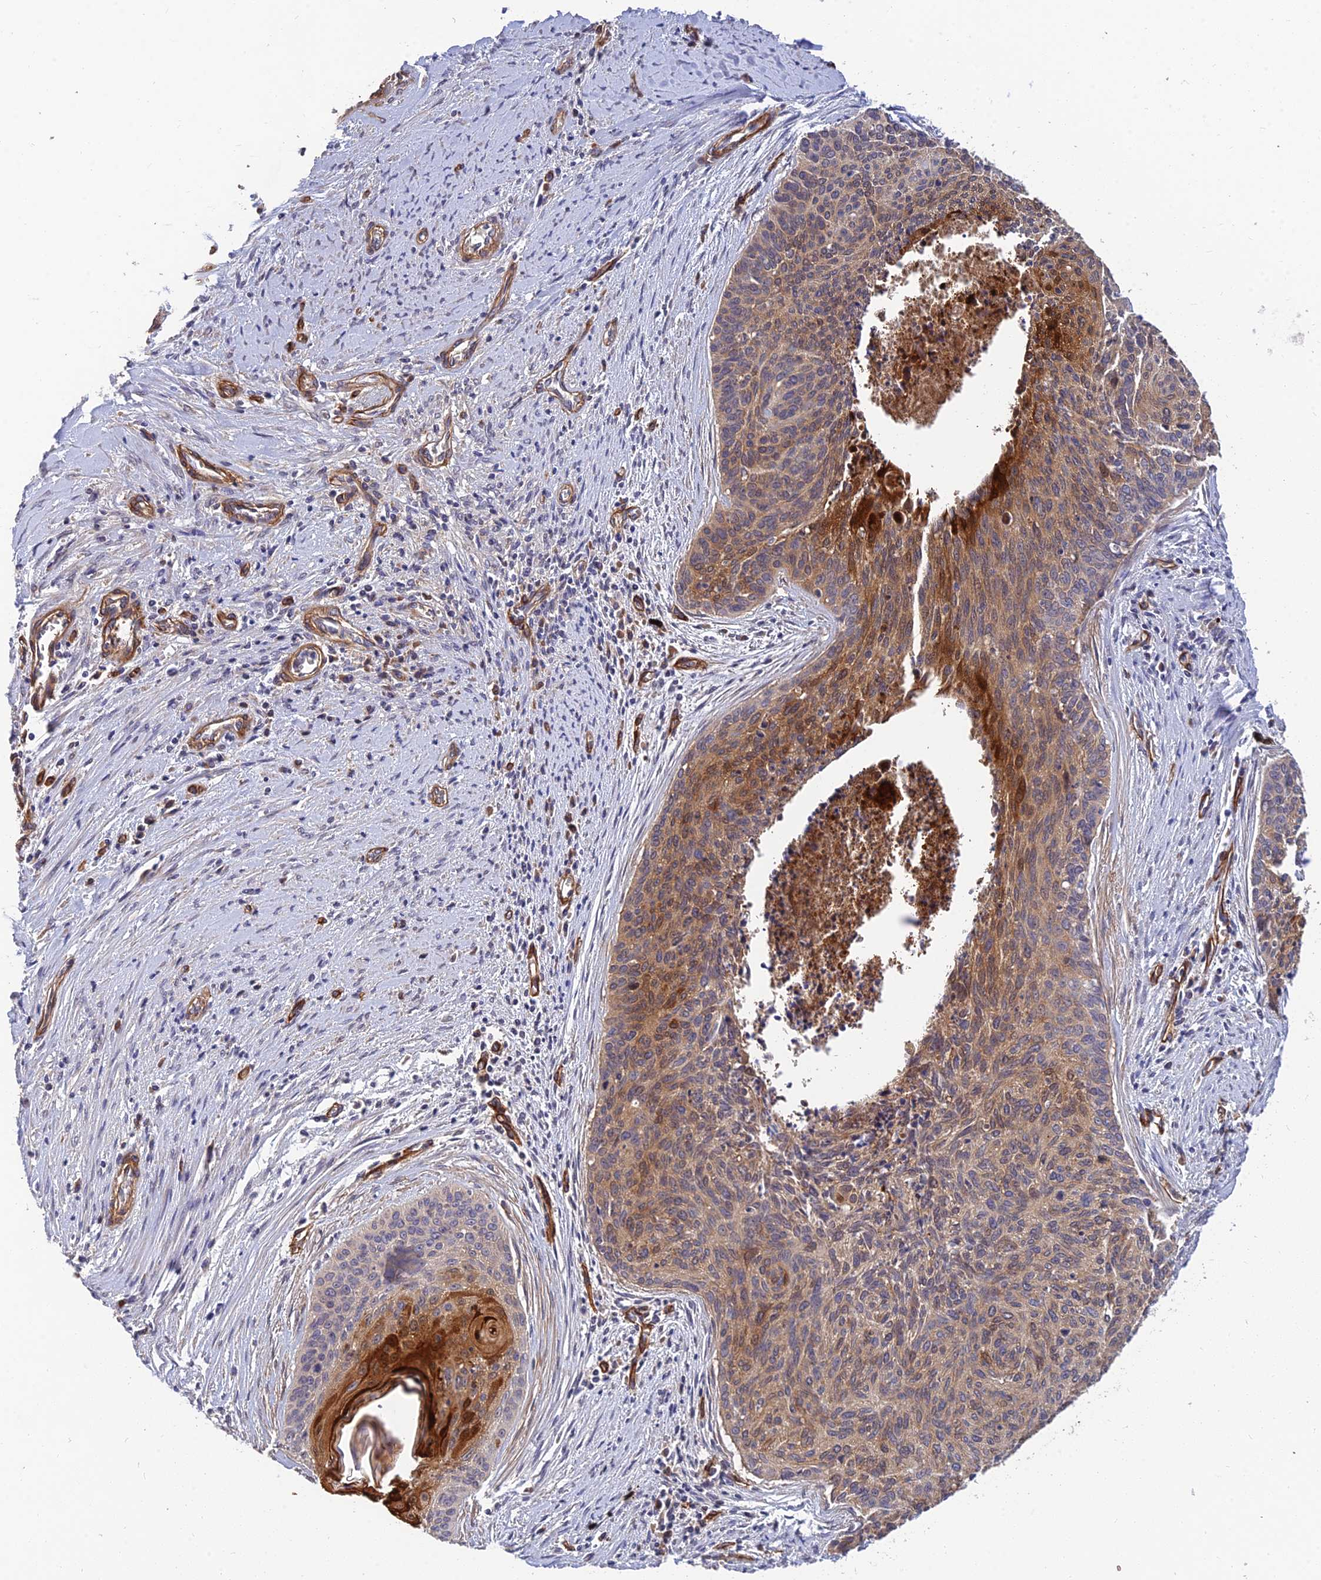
{"staining": {"intensity": "moderate", "quantity": "25%-75%", "location": "cytoplasmic/membranous"}, "tissue": "cervical cancer", "cell_type": "Tumor cells", "image_type": "cancer", "snomed": [{"axis": "morphology", "description": "Squamous cell carcinoma, NOS"}, {"axis": "topography", "description": "Cervix"}], "caption": "Approximately 25%-75% of tumor cells in squamous cell carcinoma (cervical) show moderate cytoplasmic/membranous protein expression as visualized by brown immunohistochemical staining.", "gene": "MRPL35", "patient": {"sex": "female", "age": 55}}